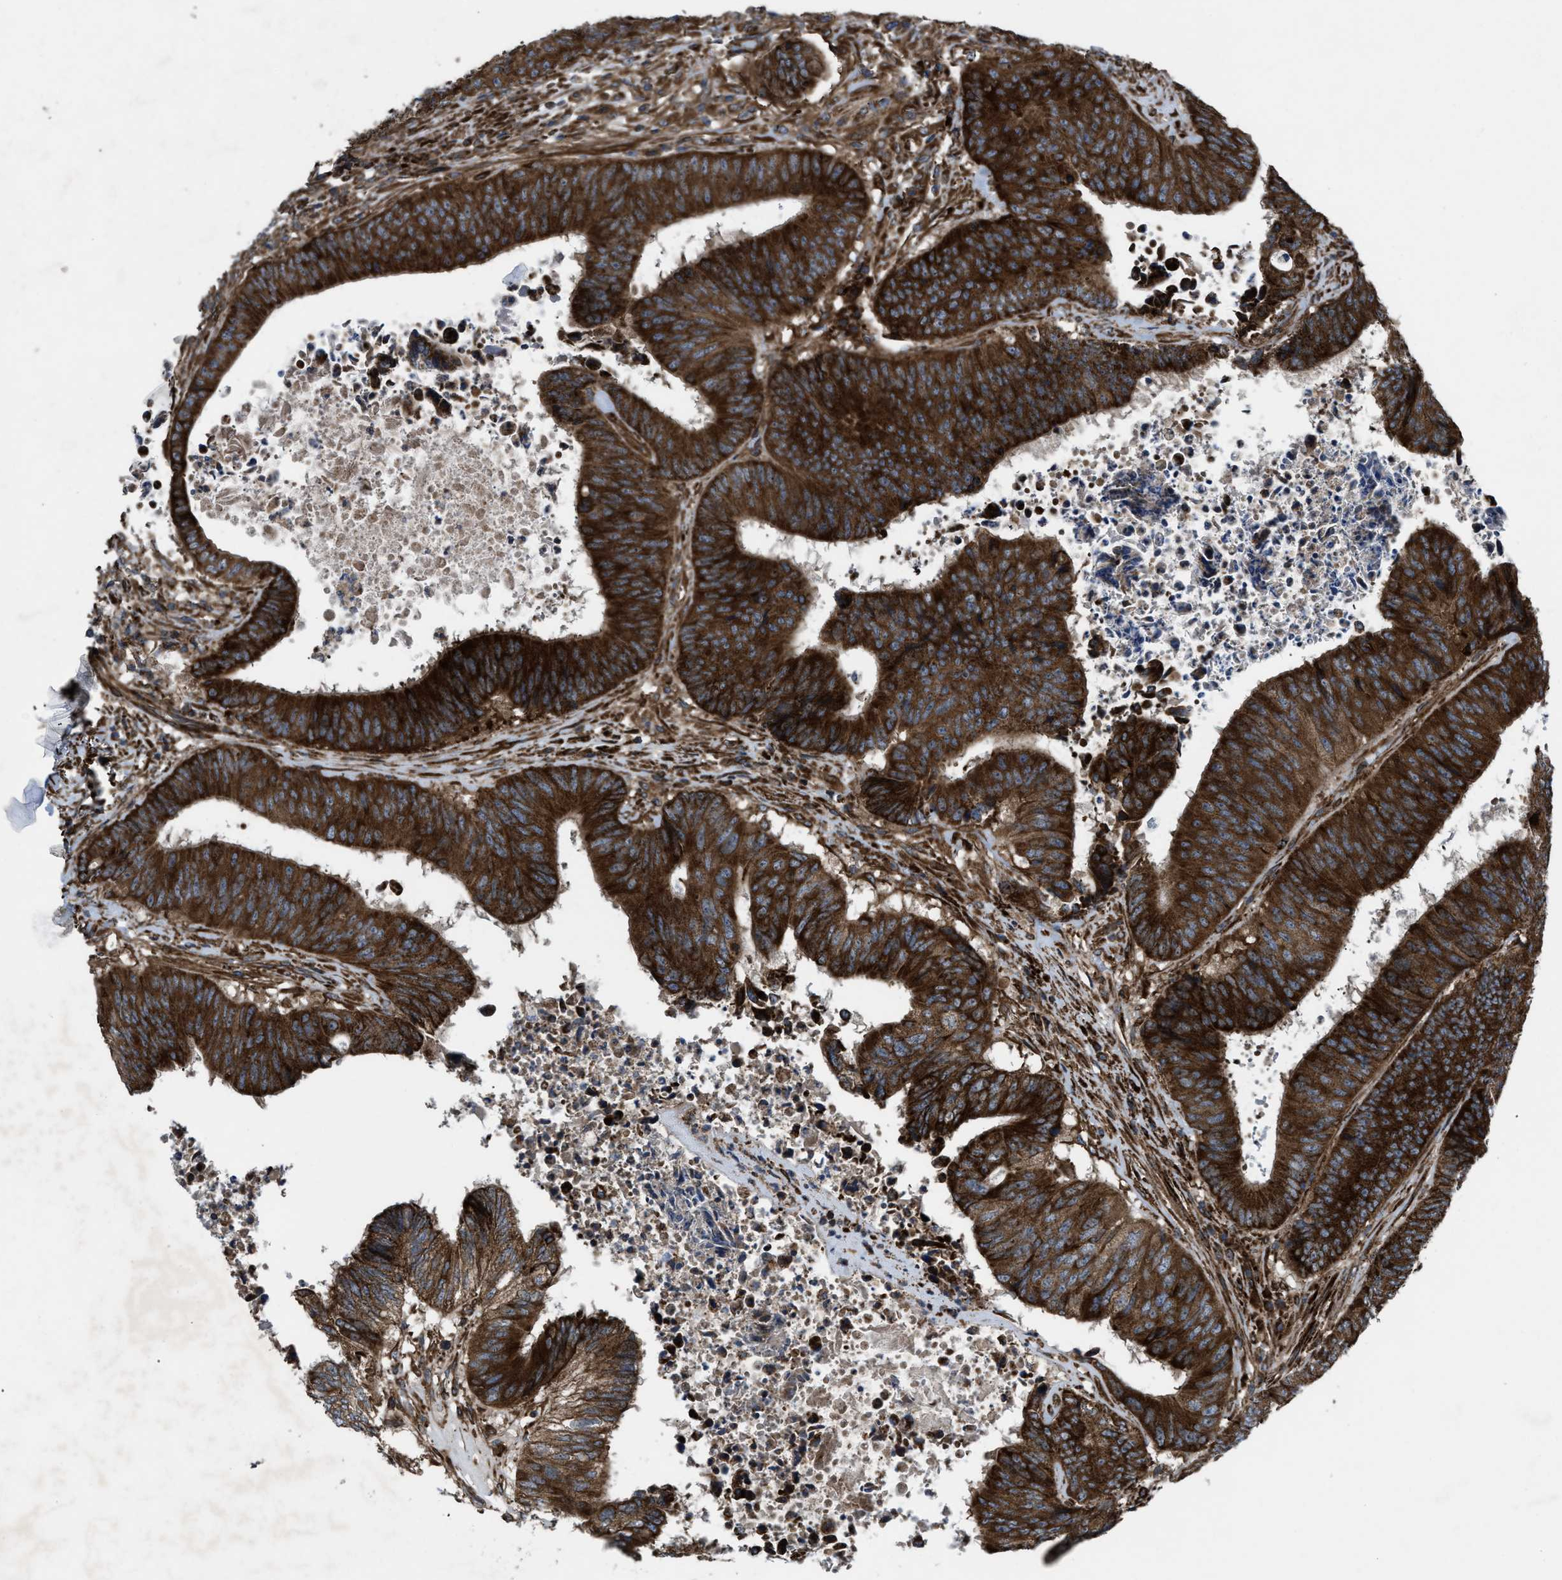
{"staining": {"intensity": "strong", "quantity": ">75%", "location": "cytoplasmic/membranous"}, "tissue": "colorectal cancer", "cell_type": "Tumor cells", "image_type": "cancer", "snomed": [{"axis": "morphology", "description": "Adenocarcinoma, NOS"}, {"axis": "topography", "description": "Rectum"}], "caption": "Immunohistochemistry of human colorectal adenocarcinoma demonstrates high levels of strong cytoplasmic/membranous positivity in about >75% of tumor cells.", "gene": "PER3", "patient": {"sex": "male", "age": 72}}